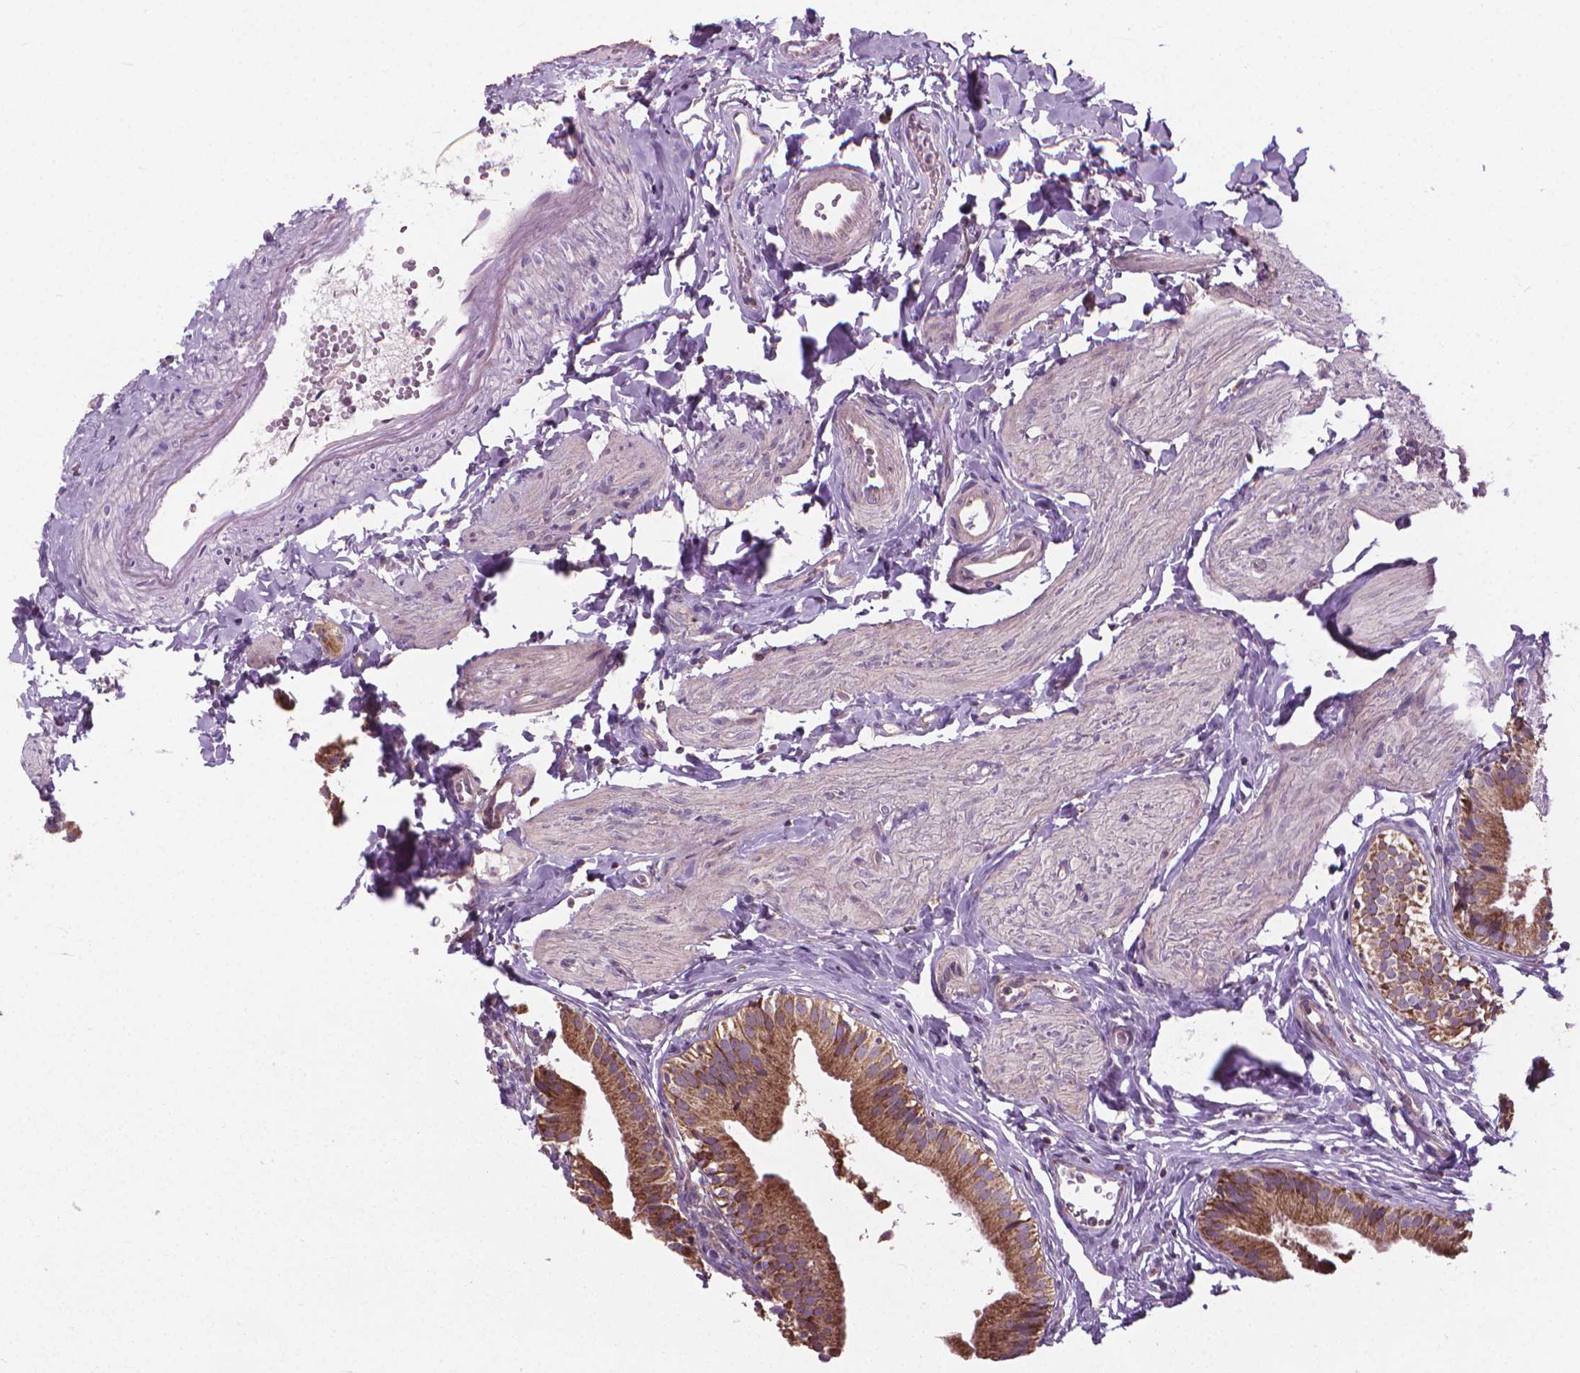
{"staining": {"intensity": "moderate", "quantity": ">75%", "location": "cytoplasmic/membranous"}, "tissue": "gallbladder", "cell_type": "Glandular cells", "image_type": "normal", "snomed": [{"axis": "morphology", "description": "Normal tissue, NOS"}, {"axis": "topography", "description": "Gallbladder"}], "caption": "Glandular cells demonstrate medium levels of moderate cytoplasmic/membranous expression in approximately >75% of cells in unremarkable human gallbladder.", "gene": "NUDT1", "patient": {"sex": "female", "age": 47}}